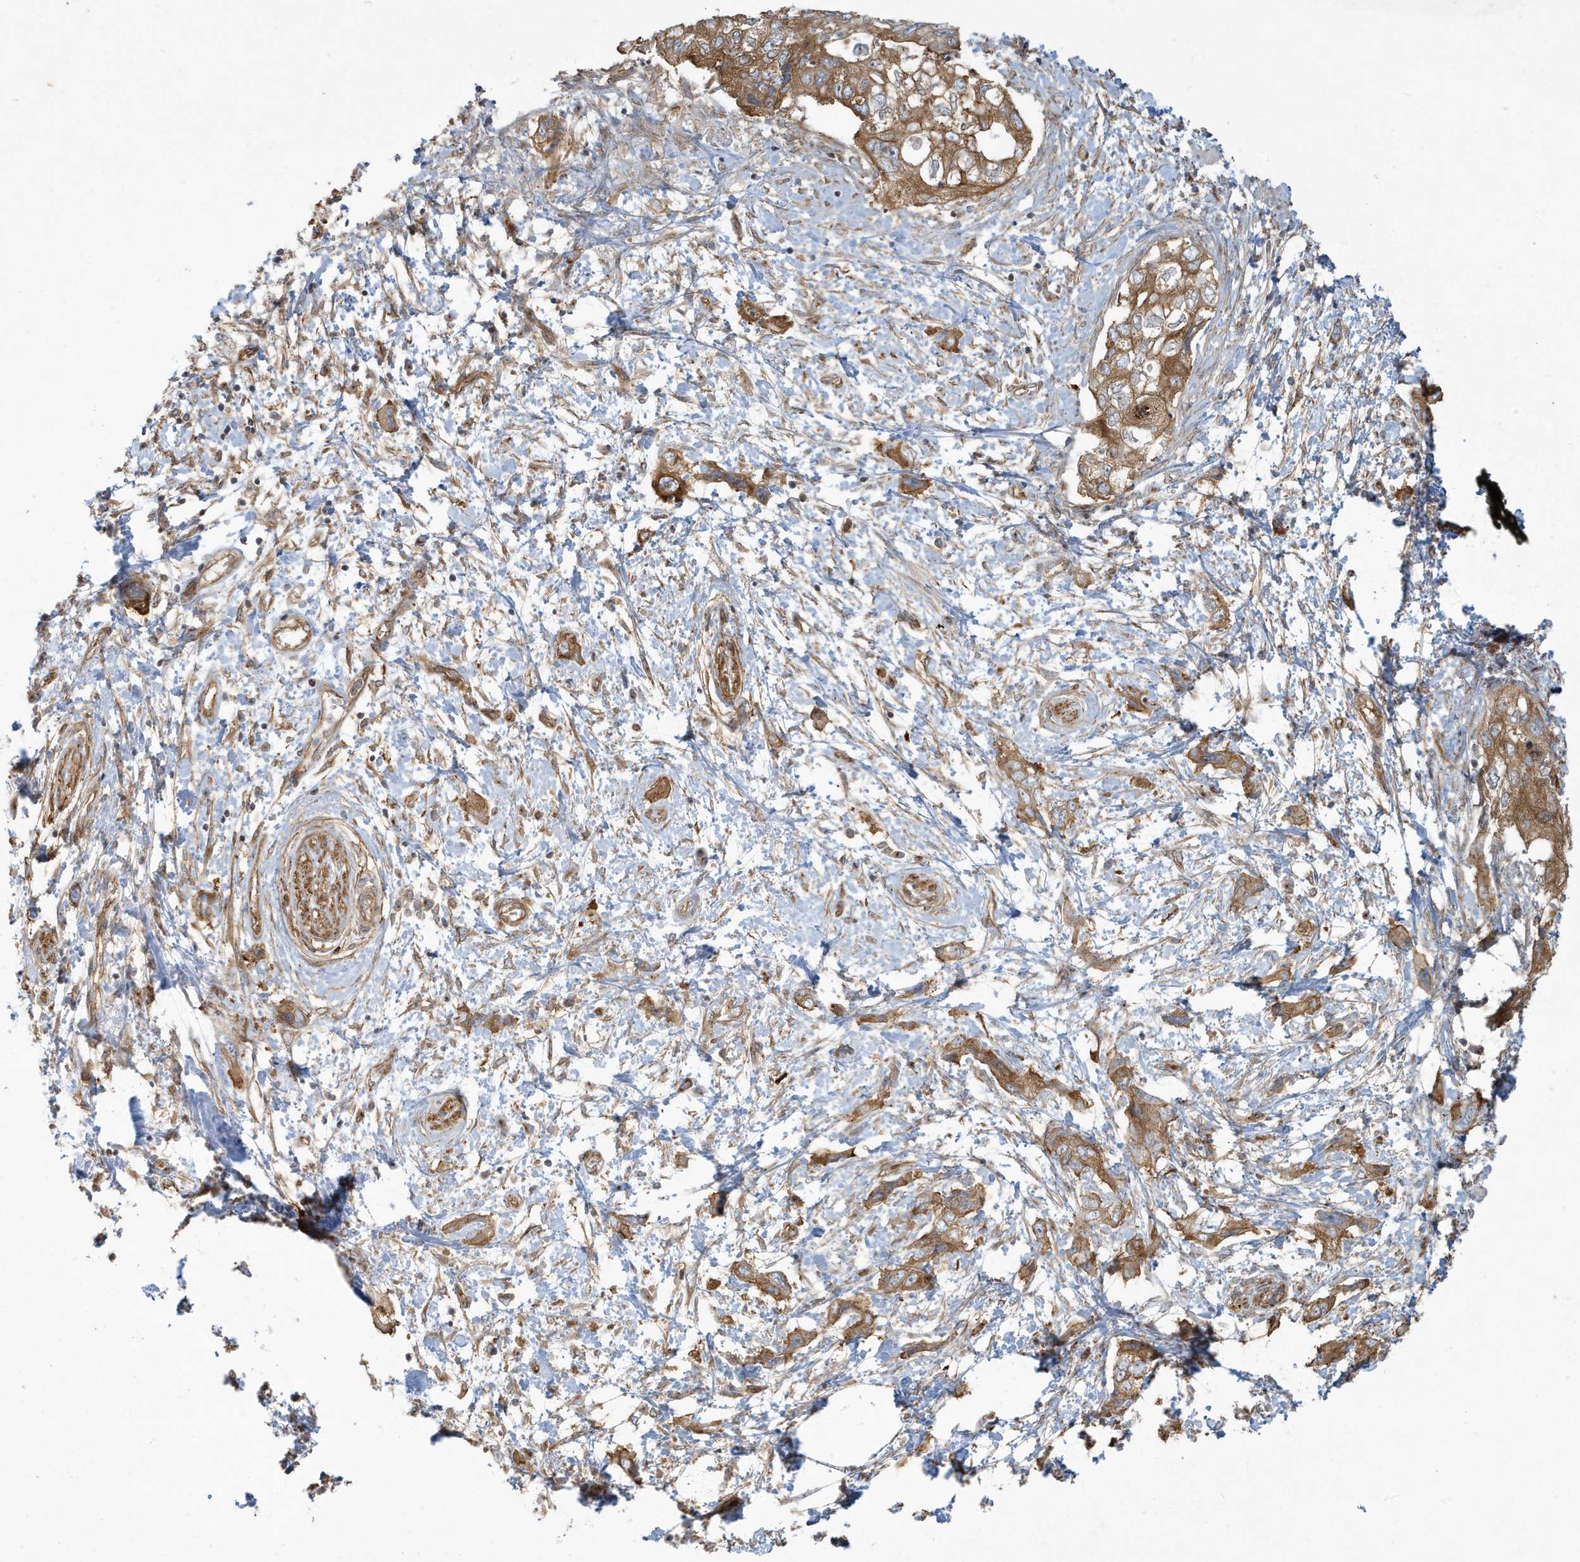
{"staining": {"intensity": "moderate", "quantity": ">75%", "location": "cytoplasmic/membranous"}, "tissue": "pancreatic cancer", "cell_type": "Tumor cells", "image_type": "cancer", "snomed": [{"axis": "morphology", "description": "Adenocarcinoma, NOS"}, {"axis": "topography", "description": "Pancreas"}], "caption": "Pancreatic cancer stained with a protein marker reveals moderate staining in tumor cells.", "gene": "ATP23", "patient": {"sex": "female", "age": 73}}